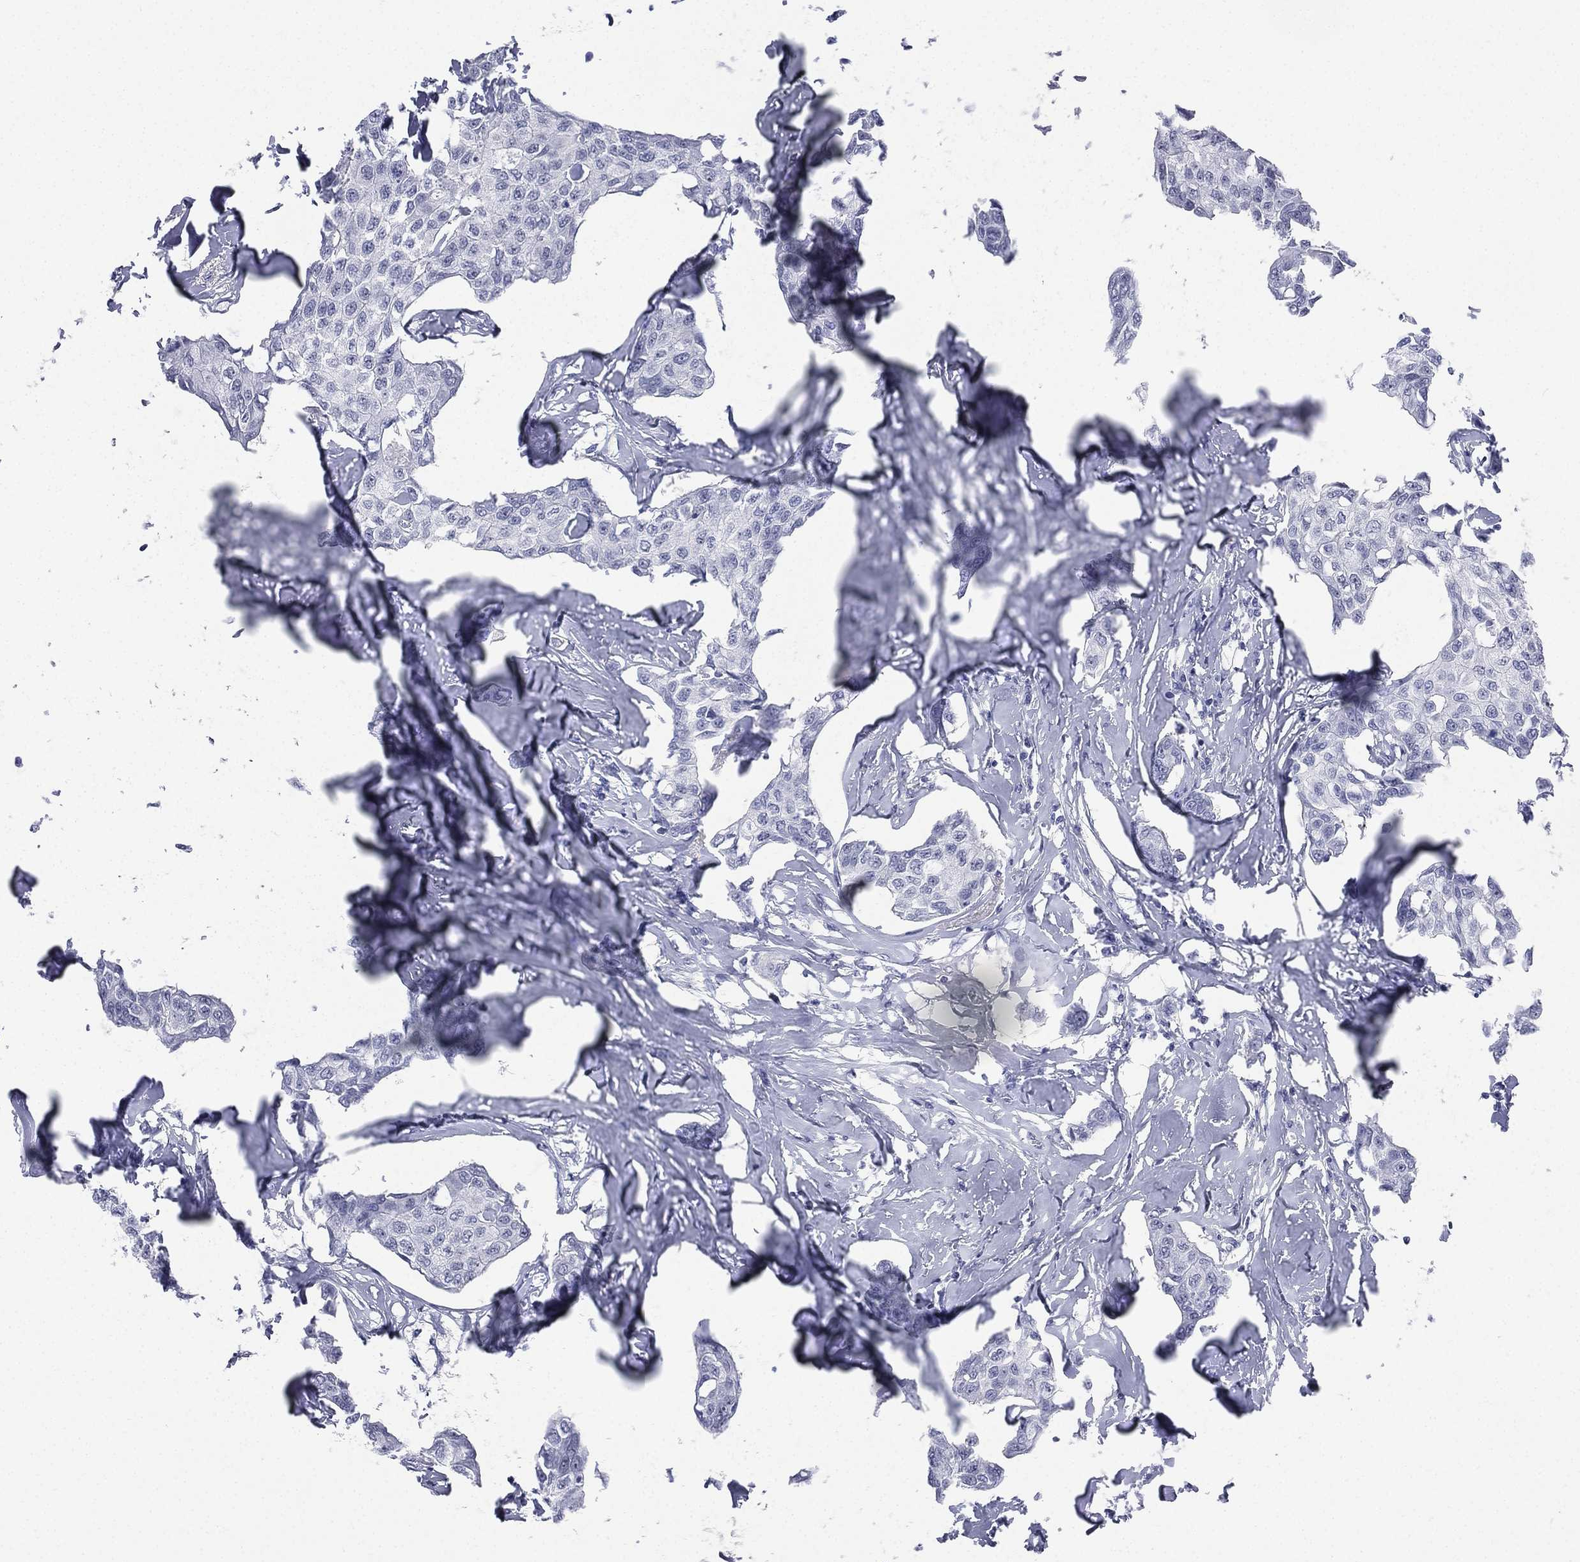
{"staining": {"intensity": "negative", "quantity": "none", "location": "none"}, "tissue": "breast cancer", "cell_type": "Tumor cells", "image_type": "cancer", "snomed": [{"axis": "morphology", "description": "Duct carcinoma"}, {"axis": "topography", "description": "Breast"}], "caption": "A high-resolution micrograph shows IHC staining of breast cancer (invasive ductal carcinoma), which exhibits no significant positivity in tumor cells.", "gene": "CD22", "patient": {"sex": "female", "age": 80}}